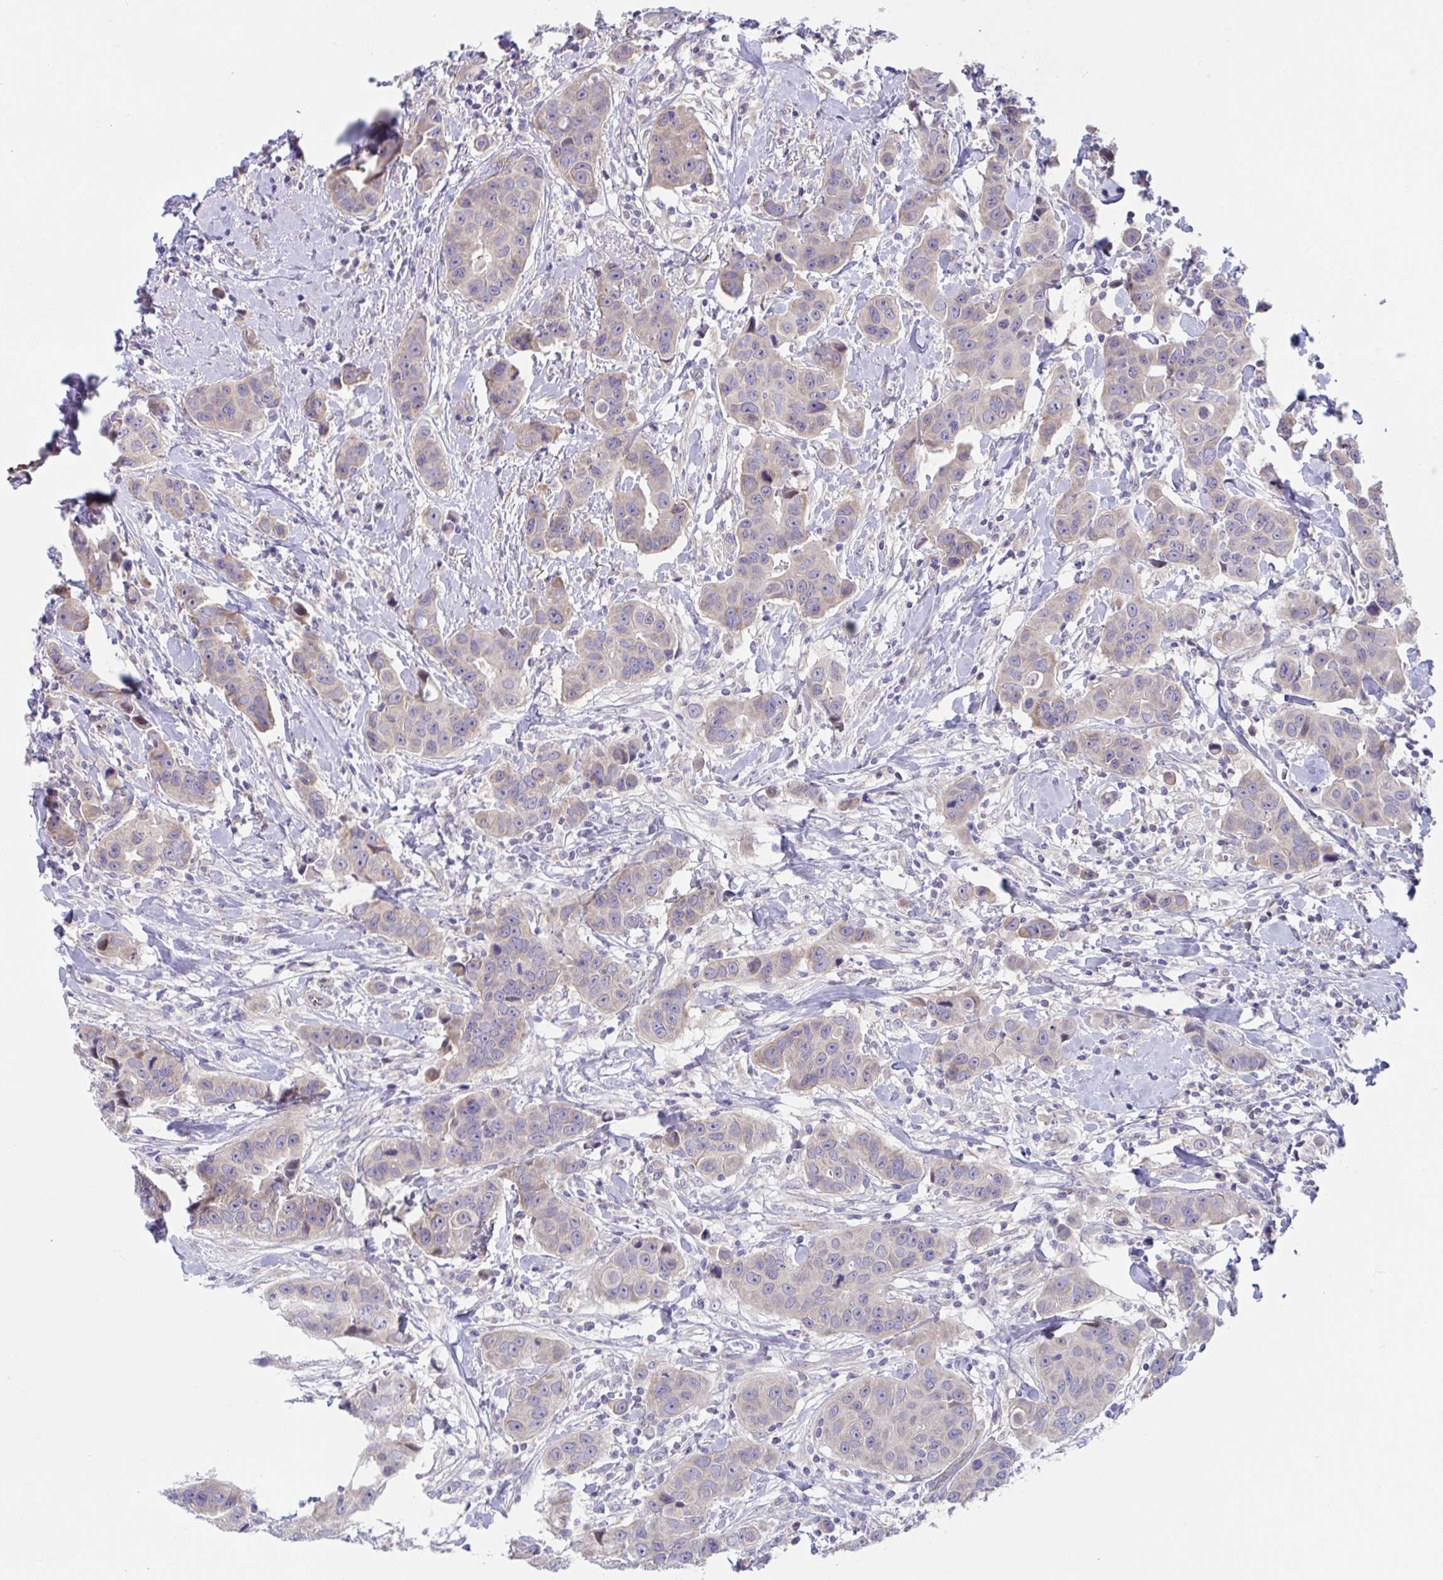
{"staining": {"intensity": "negative", "quantity": "none", "location": "none"}, "tissue": "breast cancer", "cell_type": "Tumor cells", "image_type": "cancer", "snomed": [{"axis": "morphology", "description": "Duct carcinoma"}, {"axis": "topography", "description": "Breast"}], "caption": "Intraductal carcinoma (breast) stained for a protein using immunohistochemistry reveals no expression tumor cells.", "gene": "IL37", "patient": {"sex": "female", "age": 24}}